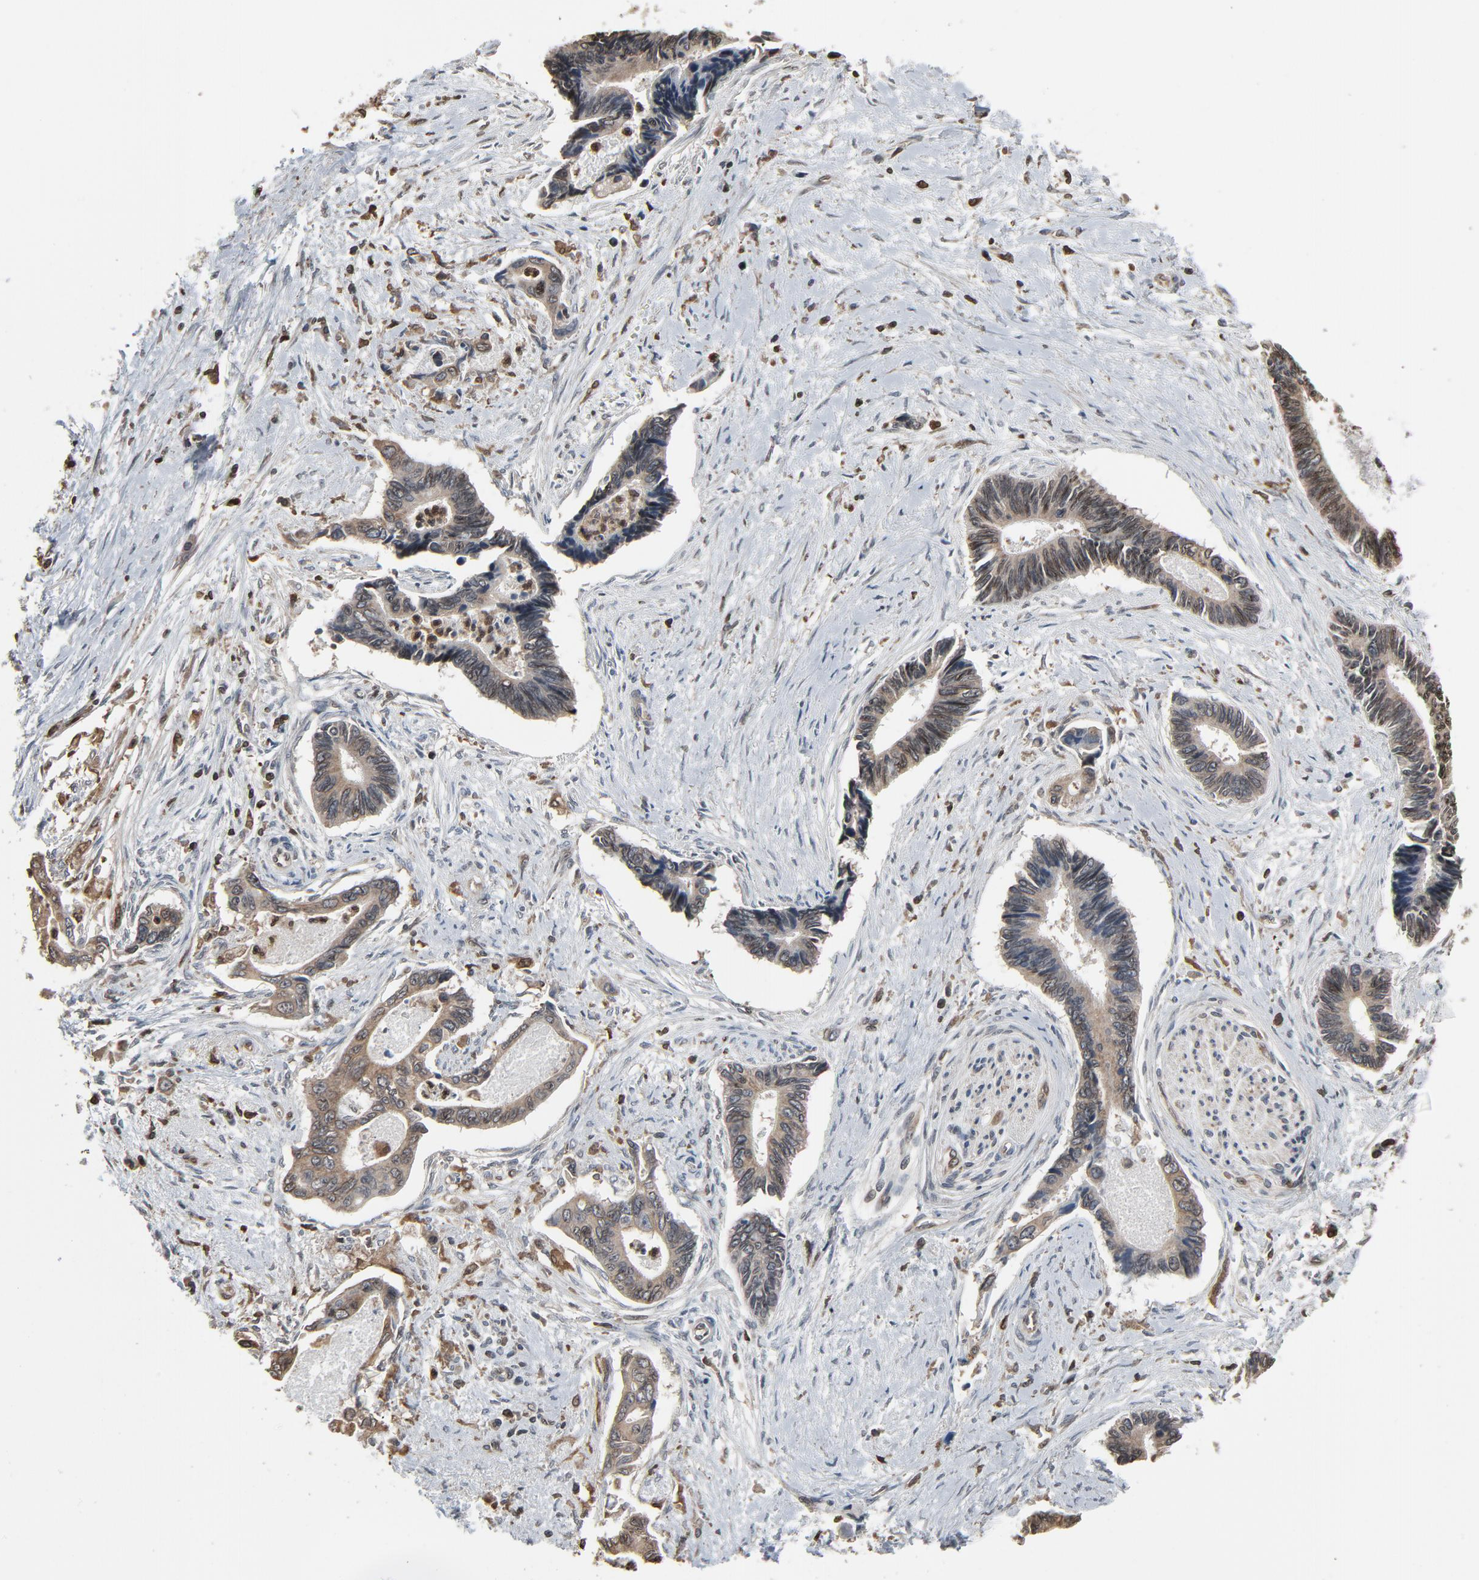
{"staining": {"intensity": "negative", "quantity": "none", "location": "none"}, "tissue": "pancreatic cancer", "cell_type": "Tumor cells", "image_type": "cancer", "snomed": [{"axis": "morphology", "description": "Adenocarcinoma, NOS"}, {"axis": "topography", "description": "Pancreas"}], "caption": "This is an immunohistochemistry micrograph of pancreatic adenocarcinoma. There is no positivity in tumor cells.", "gene": "UBE2D1", "patient": {"sex": "female", "age": 70}}